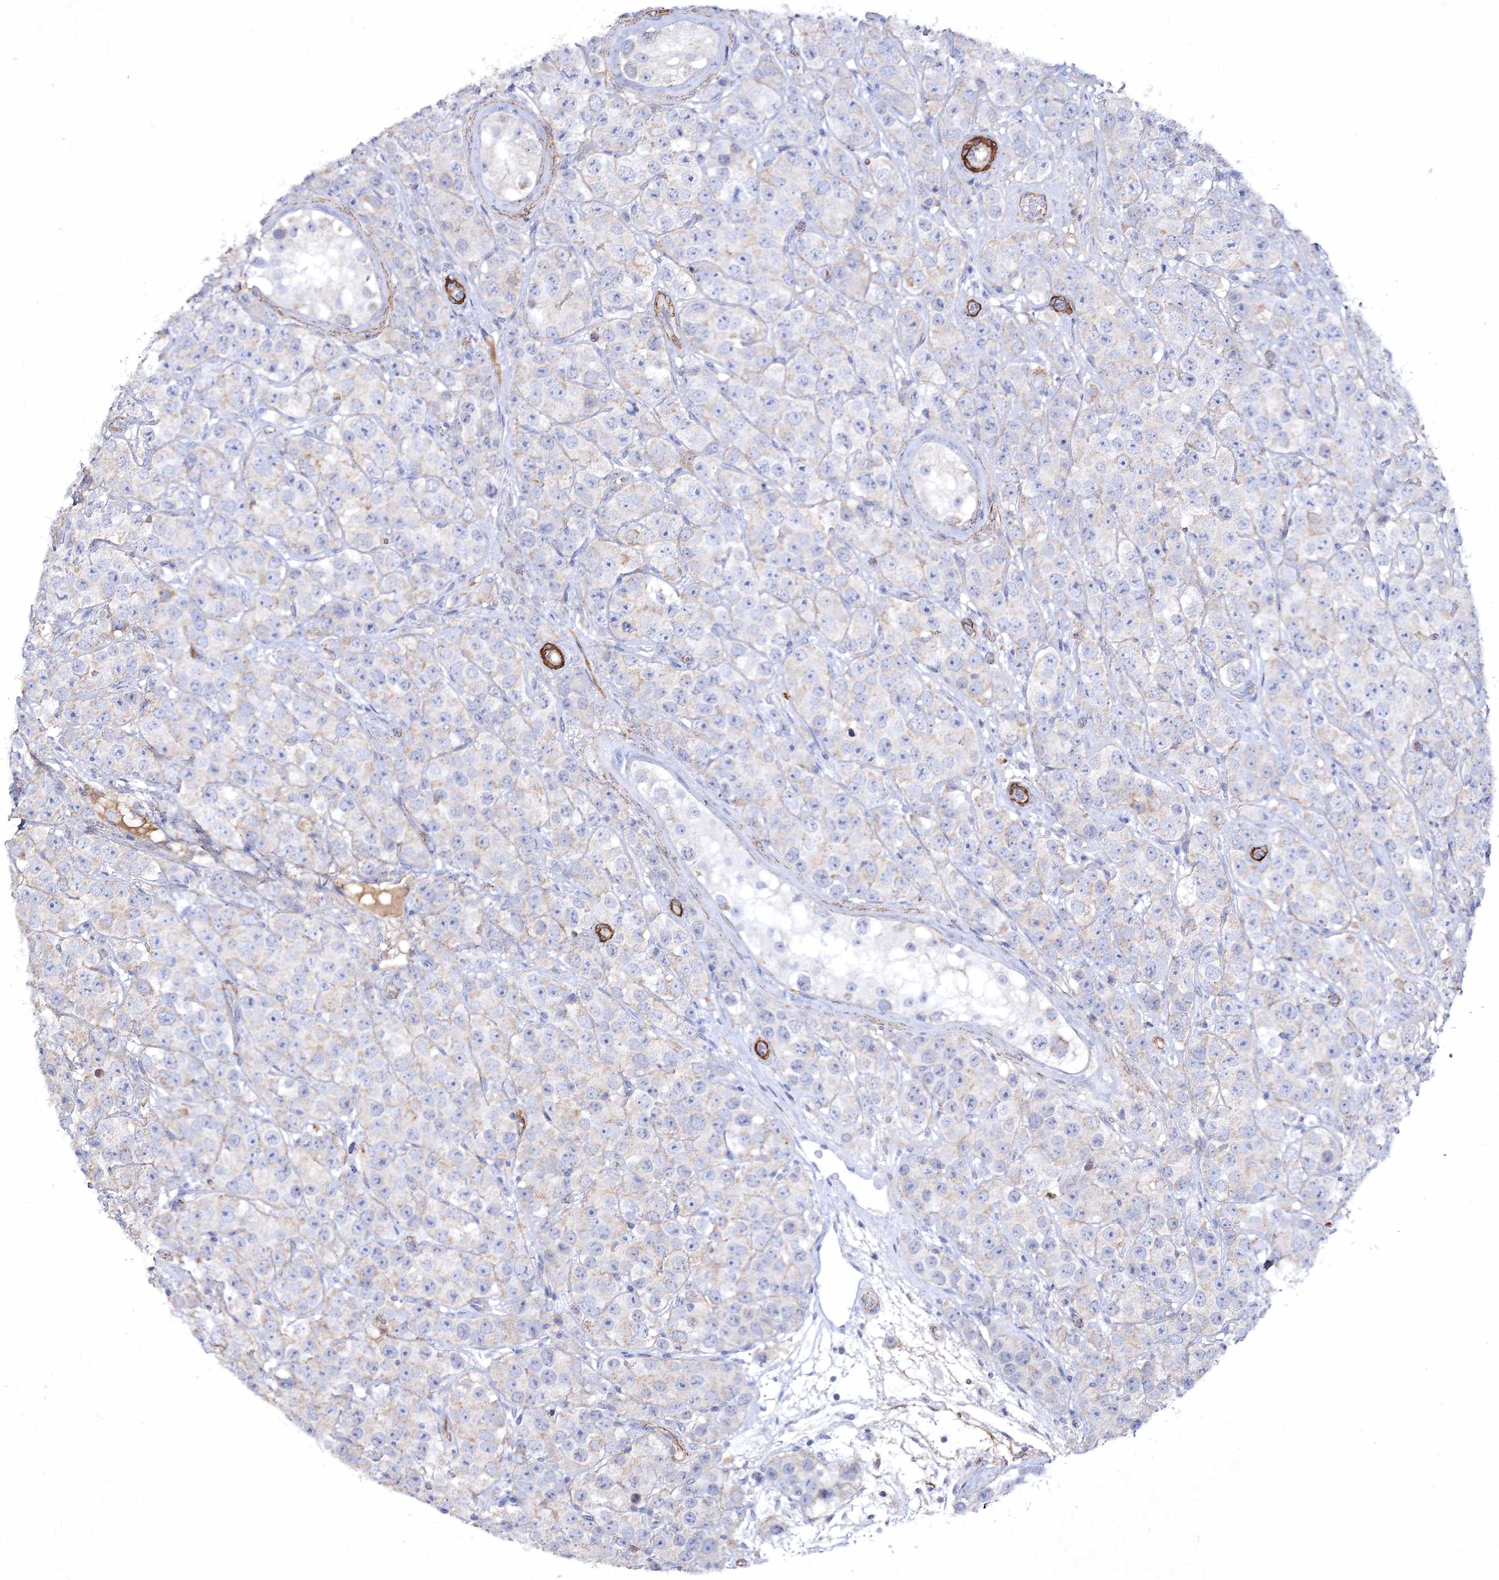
{"staining": {"intensity": "negative", "quantity": "none", "location": "none"}, "tissue": "testis cancer", "cell_type": "Tumor cells", "image_type": "cancer", "snomed": [{"axis": "morphology", "description": "Seminoma, NOS"}, {"axis": "topography", "description": "Testis"}], "caption": "Histopathology image shows no significant protein expression in tumor cells of testis cancer (seminoma).", "gene": "RTN2", "patient": {"sex": "male", "age": 28}}